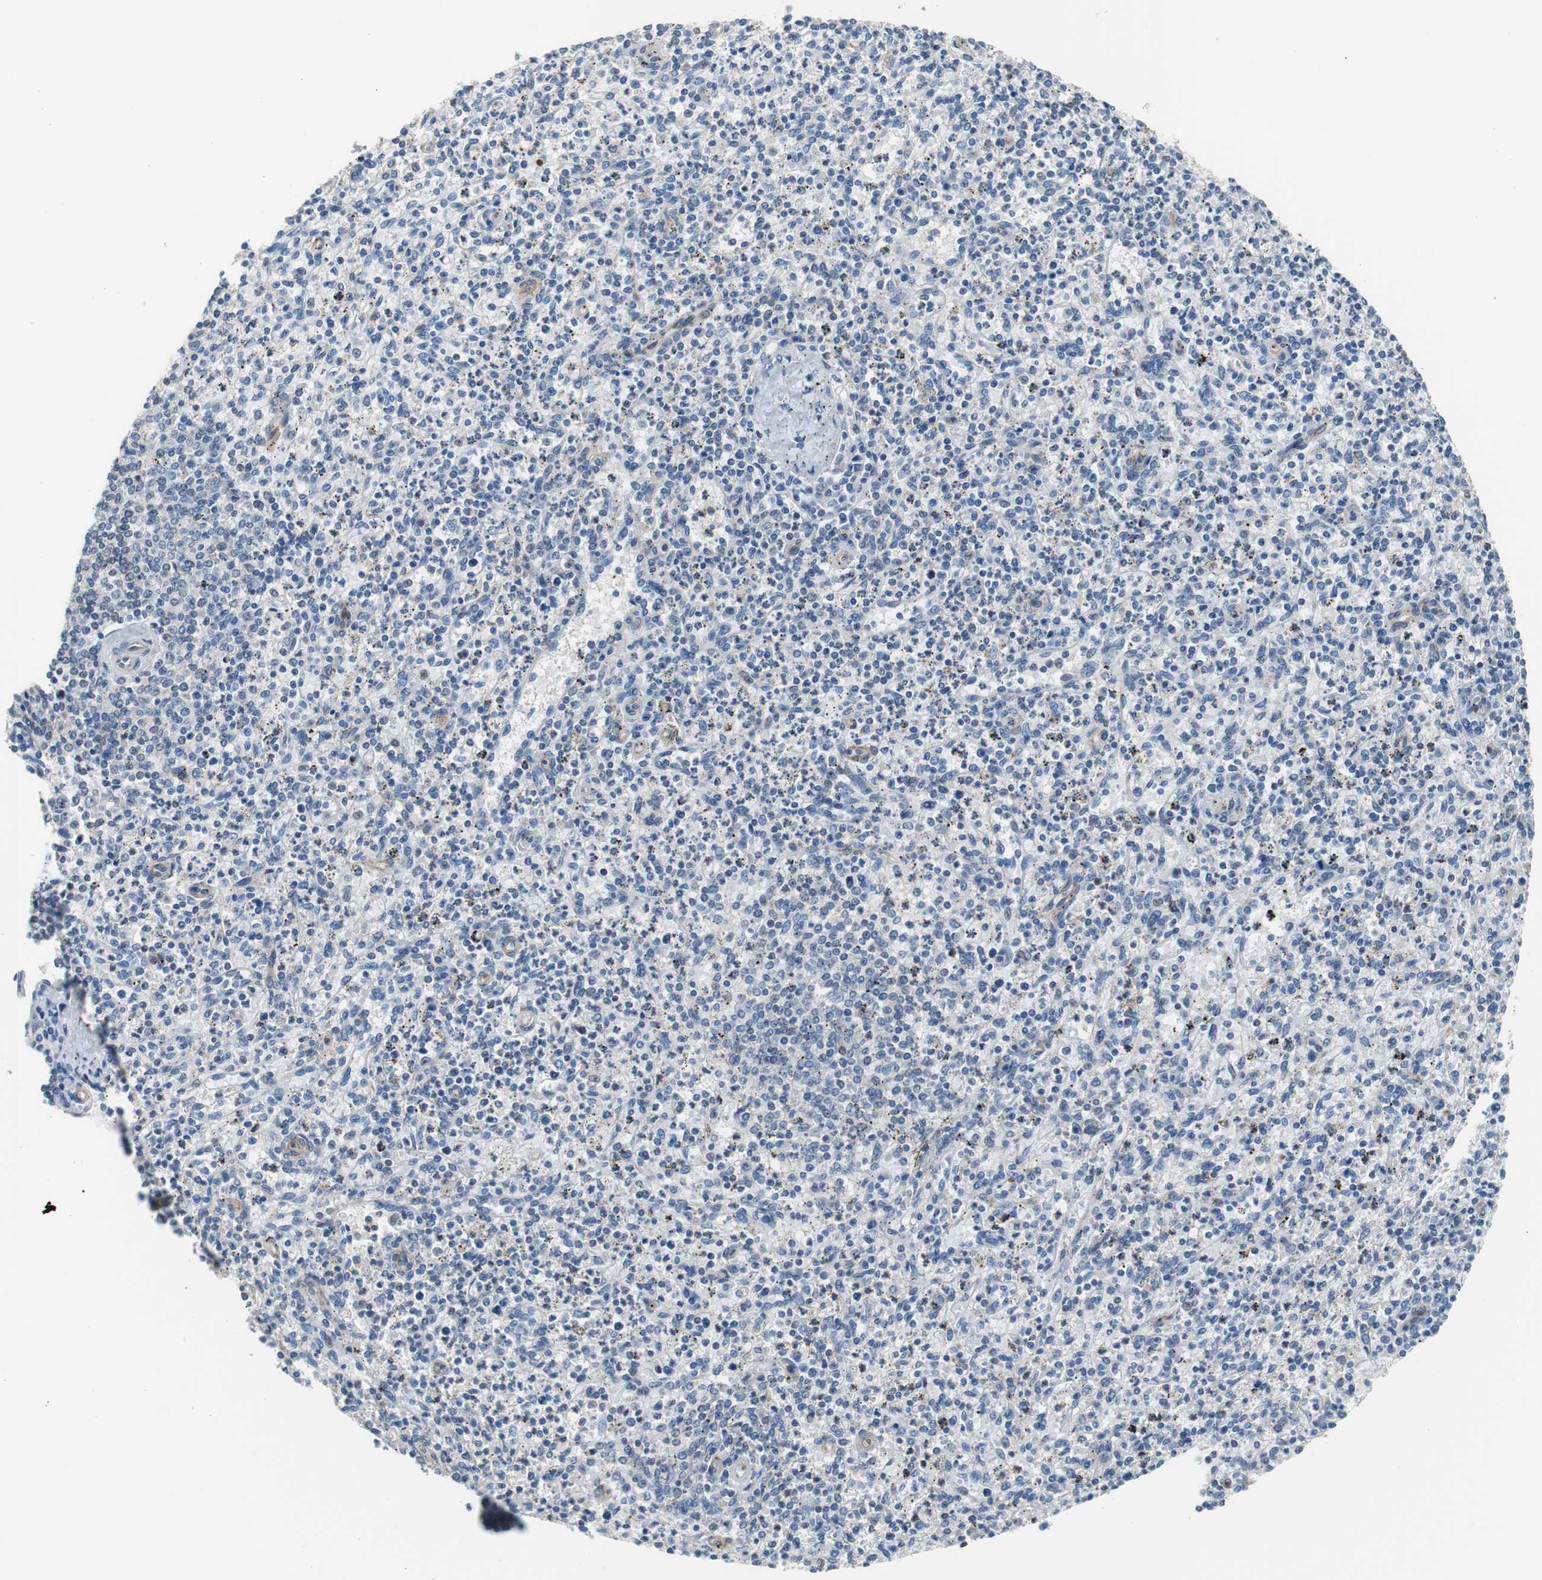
{"staining": {"intensity": "weak", "quantity": "<25%", "location": "cytoplasmic/membranous"}, "tissue": "spleen", "cell_type": "Cells in red pulp", "image_type": "normal", "snomed": [{"axis": "morphology", "description": "Normal tissue, NOS"}, {"axis": "topography", "description": "Spleen"}], "caption": "Immunohistochemistry of unremarkable human spleen demonstrates no staining in cells in red pulp.", "gene": "KIF3B", "patient": {"sex": "male", "age": 72}}